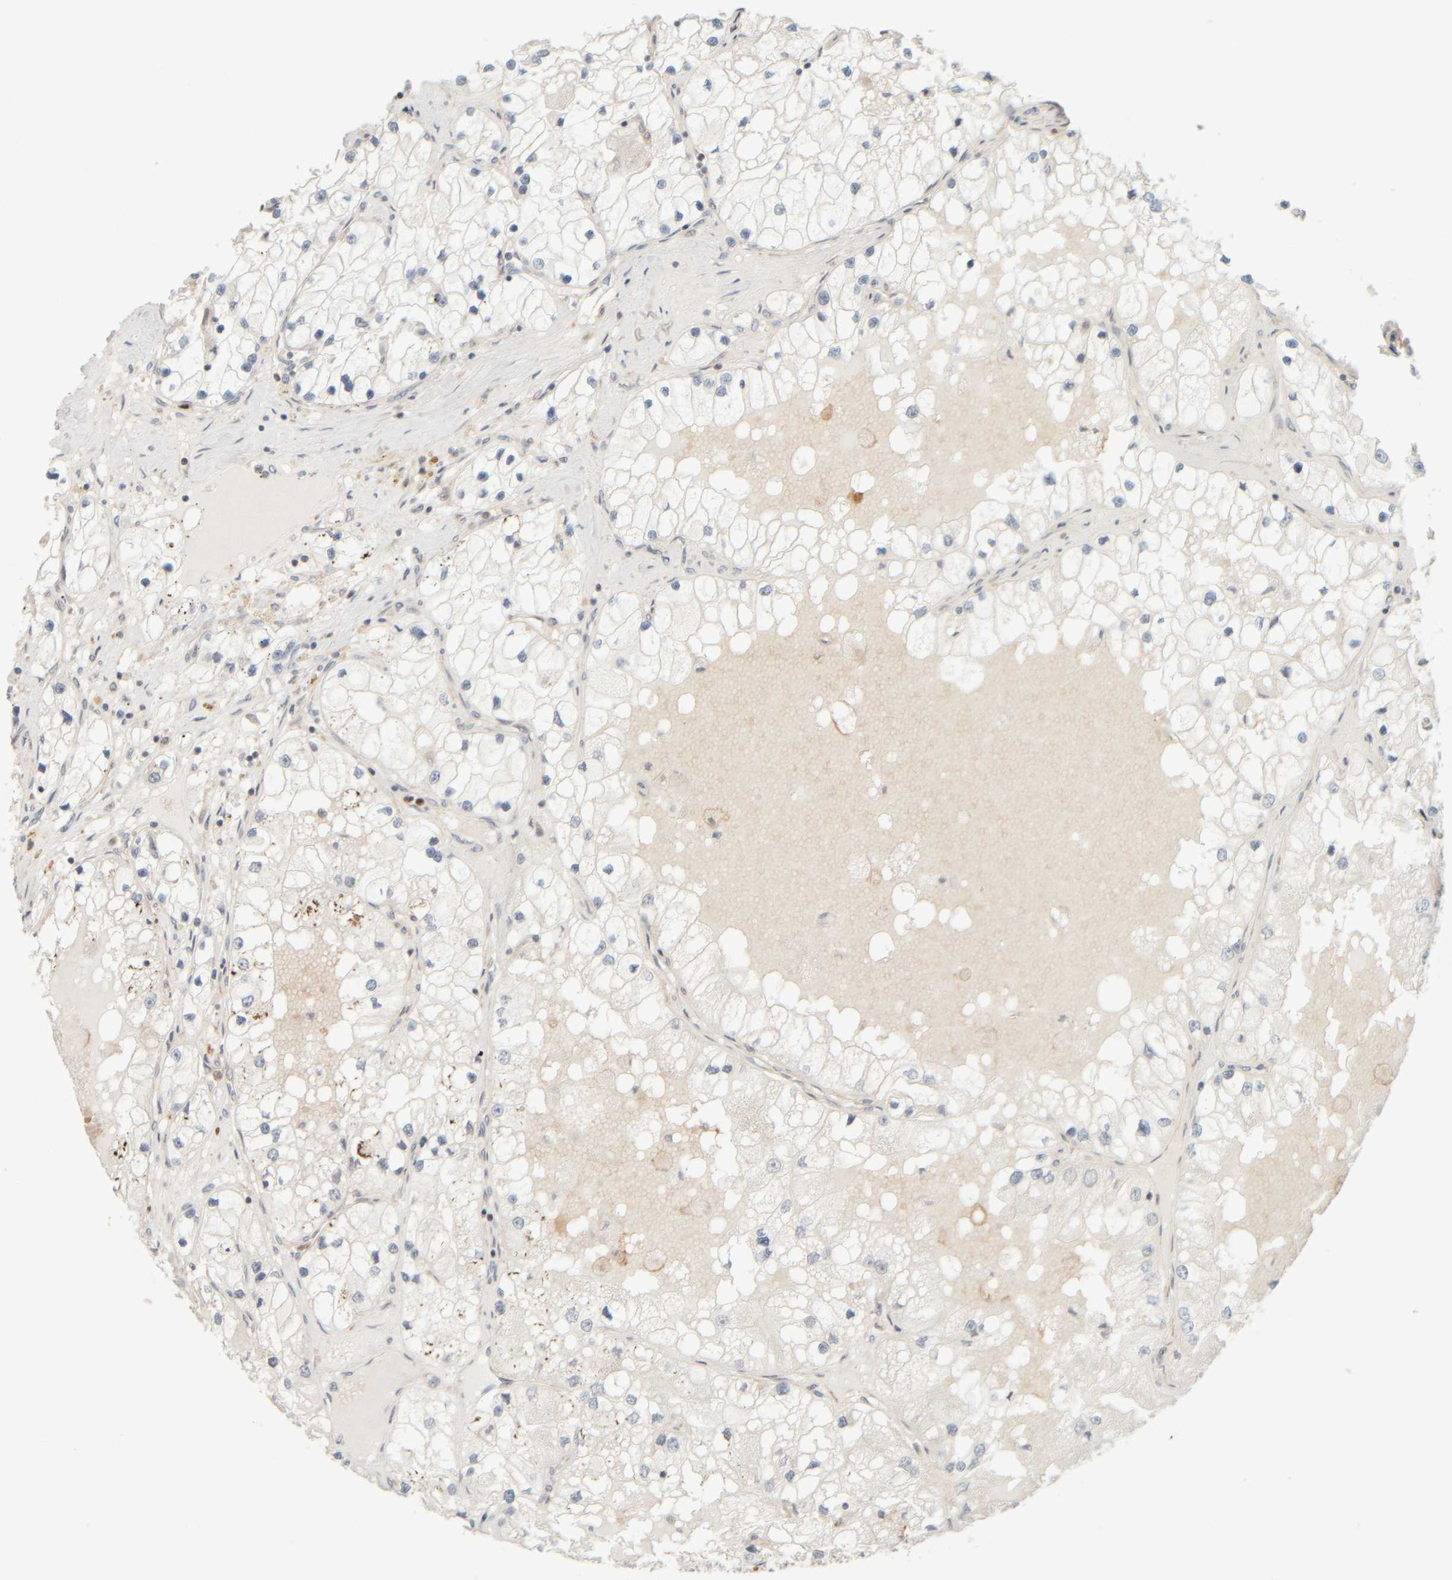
{"staining": {"intensity": "negative", "quantity": "none", "location": "none"}, "tissue": "renal cancer", "cell_type": "Tumor cells", "image_type": "cancer", "snomed": [{"axis": "morphology", "description": "Adenocarcinoma, NOS"}, {"axis": "topography", "description": "Kidney"}], "caption": "The histopathology image exhibits no significant staining in tumor cells of renal cancer (adenocarcinoma).", "gene": "PTGES3L-AARSD1", "patient": {"sex": "male", "age": 68}}